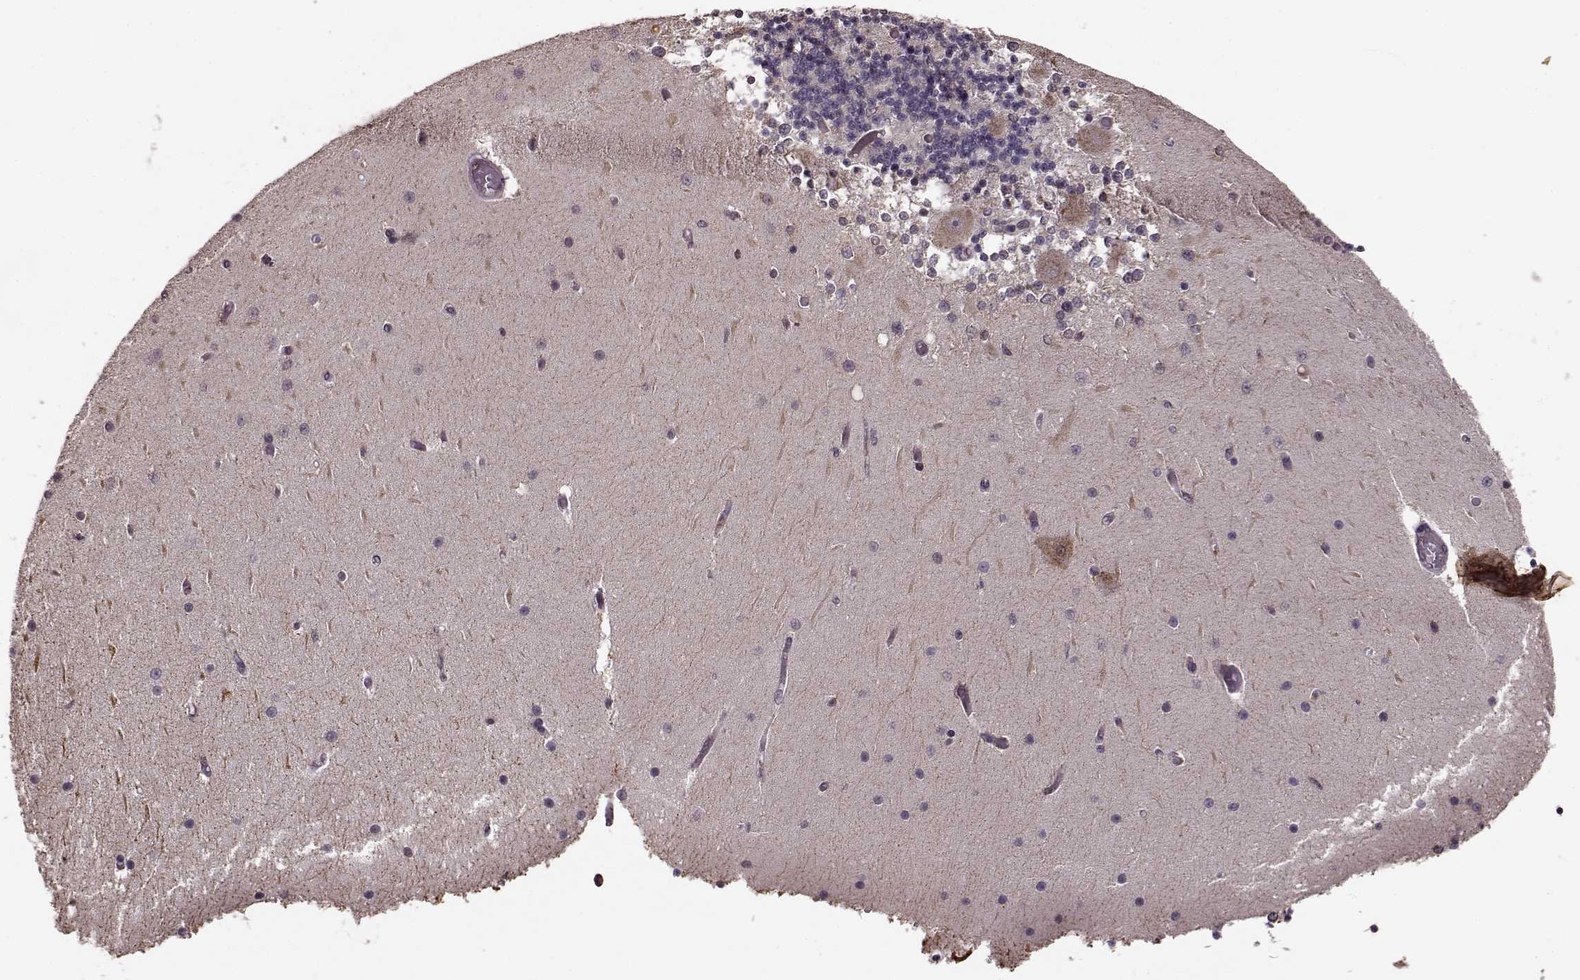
{"staining": {"intensity": "weak", "quantity": ">75%", "location": "cytoplasmic/membranous"}, "tissue": "cerebellum", "cell_type": "Cells in granular layer", "image_type": "normal", "snomed": [{"axis": "morphology", "description": "Normal tissue, NOS"}, {"axis": "topography", "description": "Cerebellum"}], "caption": "Human cerebellum stained with a brown dye reveals weak cytoplasmic/membranous positive staining in about >75% of cells in granular layer.", "gene": "YIPF5", "patient": {"sex": "female", "age": 28}}